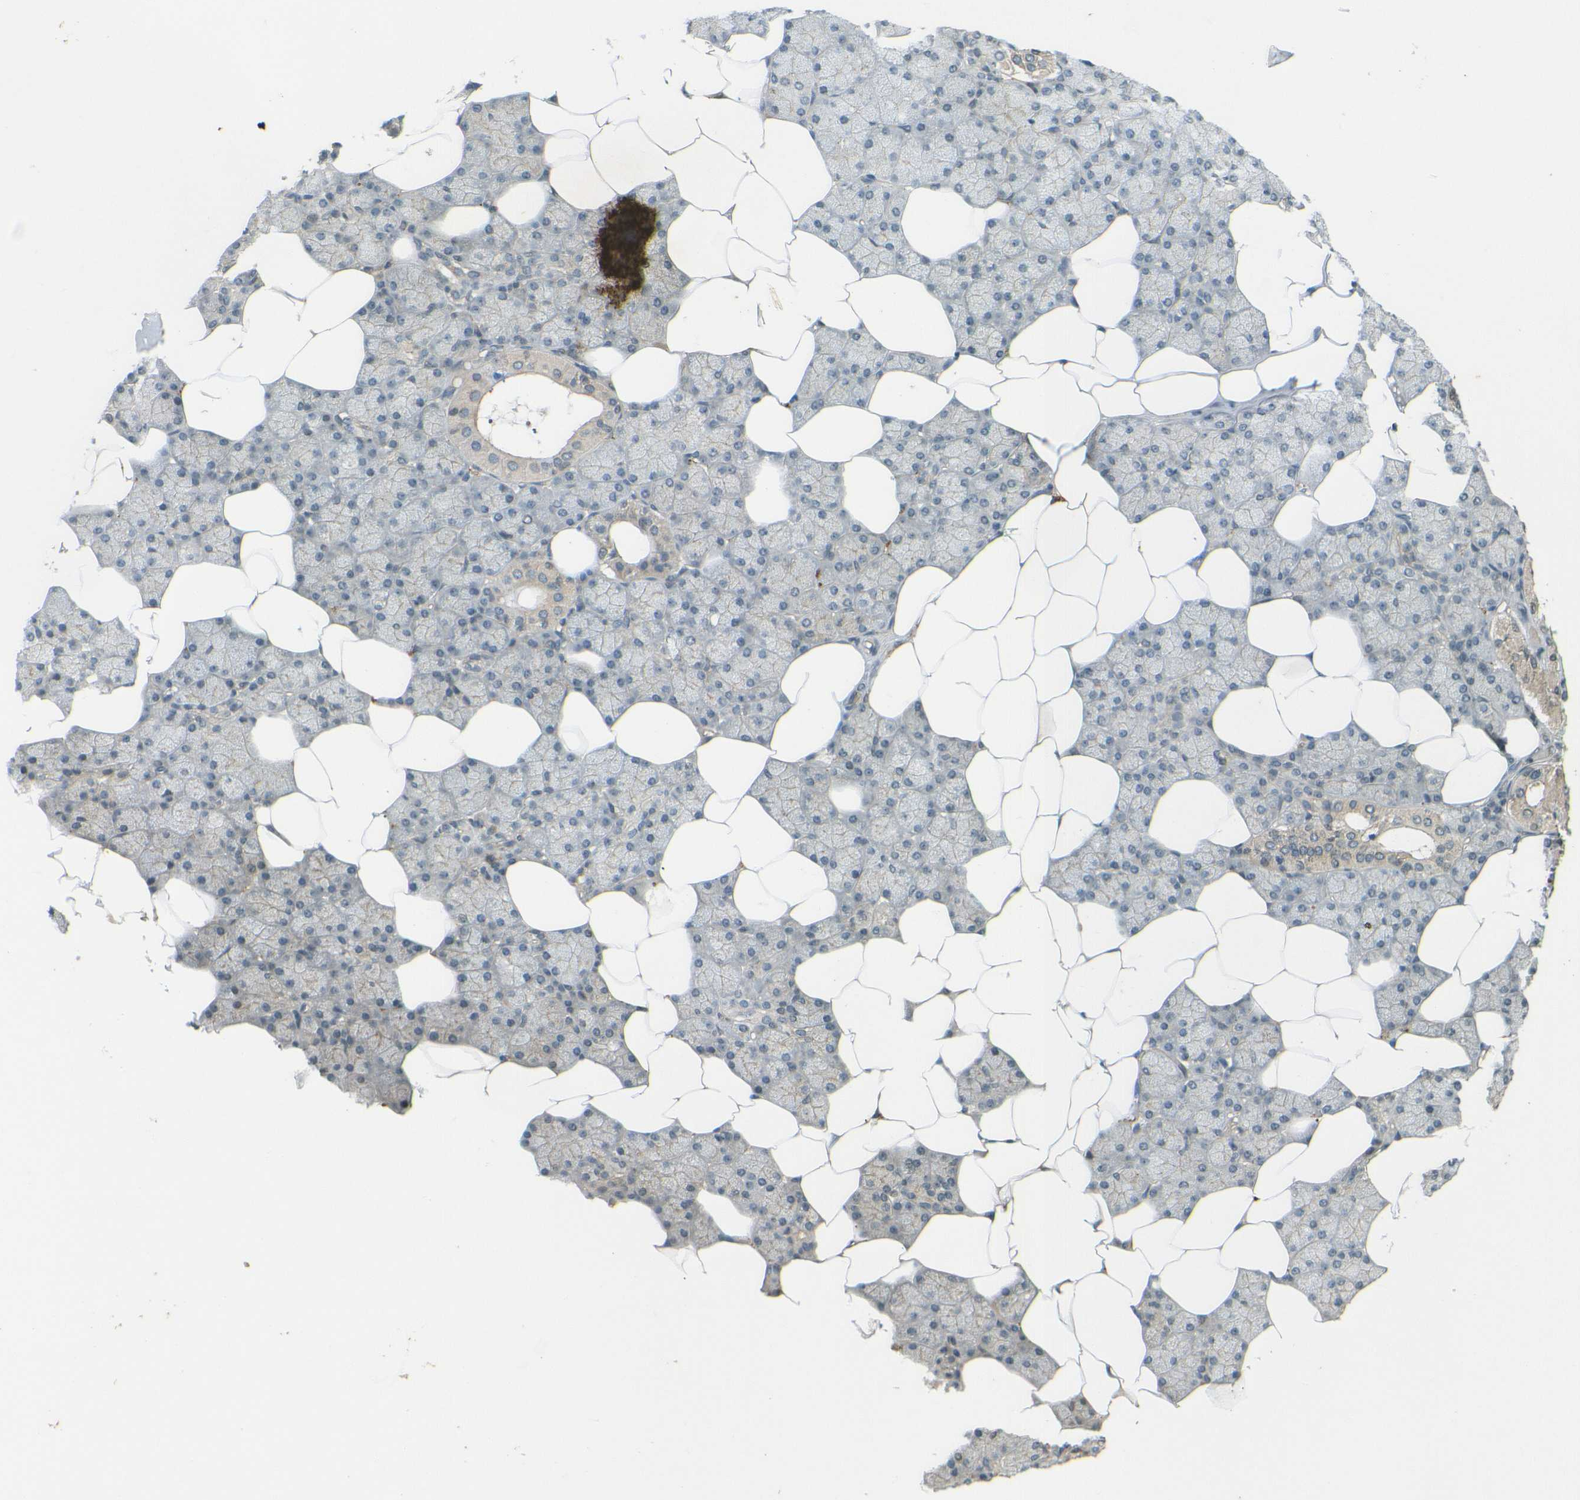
{"staining": {"intensity": "weak", "quantity": "25%-75%", "location": "cytoplasmic/membranous"}, "tissue": "salivary gland", "cell_type": "Glandular cells", "image_type": "normal", "snomed": [{"axis": "morphology", "description": "Normal tissue, NOS"}, {"axis": "topography", "description": "Salivary gland"}], "caption": "Immunohistochemical staining of benign human salivary gland shows weak cytoplasmic/membranous protein expression in approximately 25%-75% of glandular cells.", "gene": "DAB2", "patient": {"sex": "male", "age": 62}}